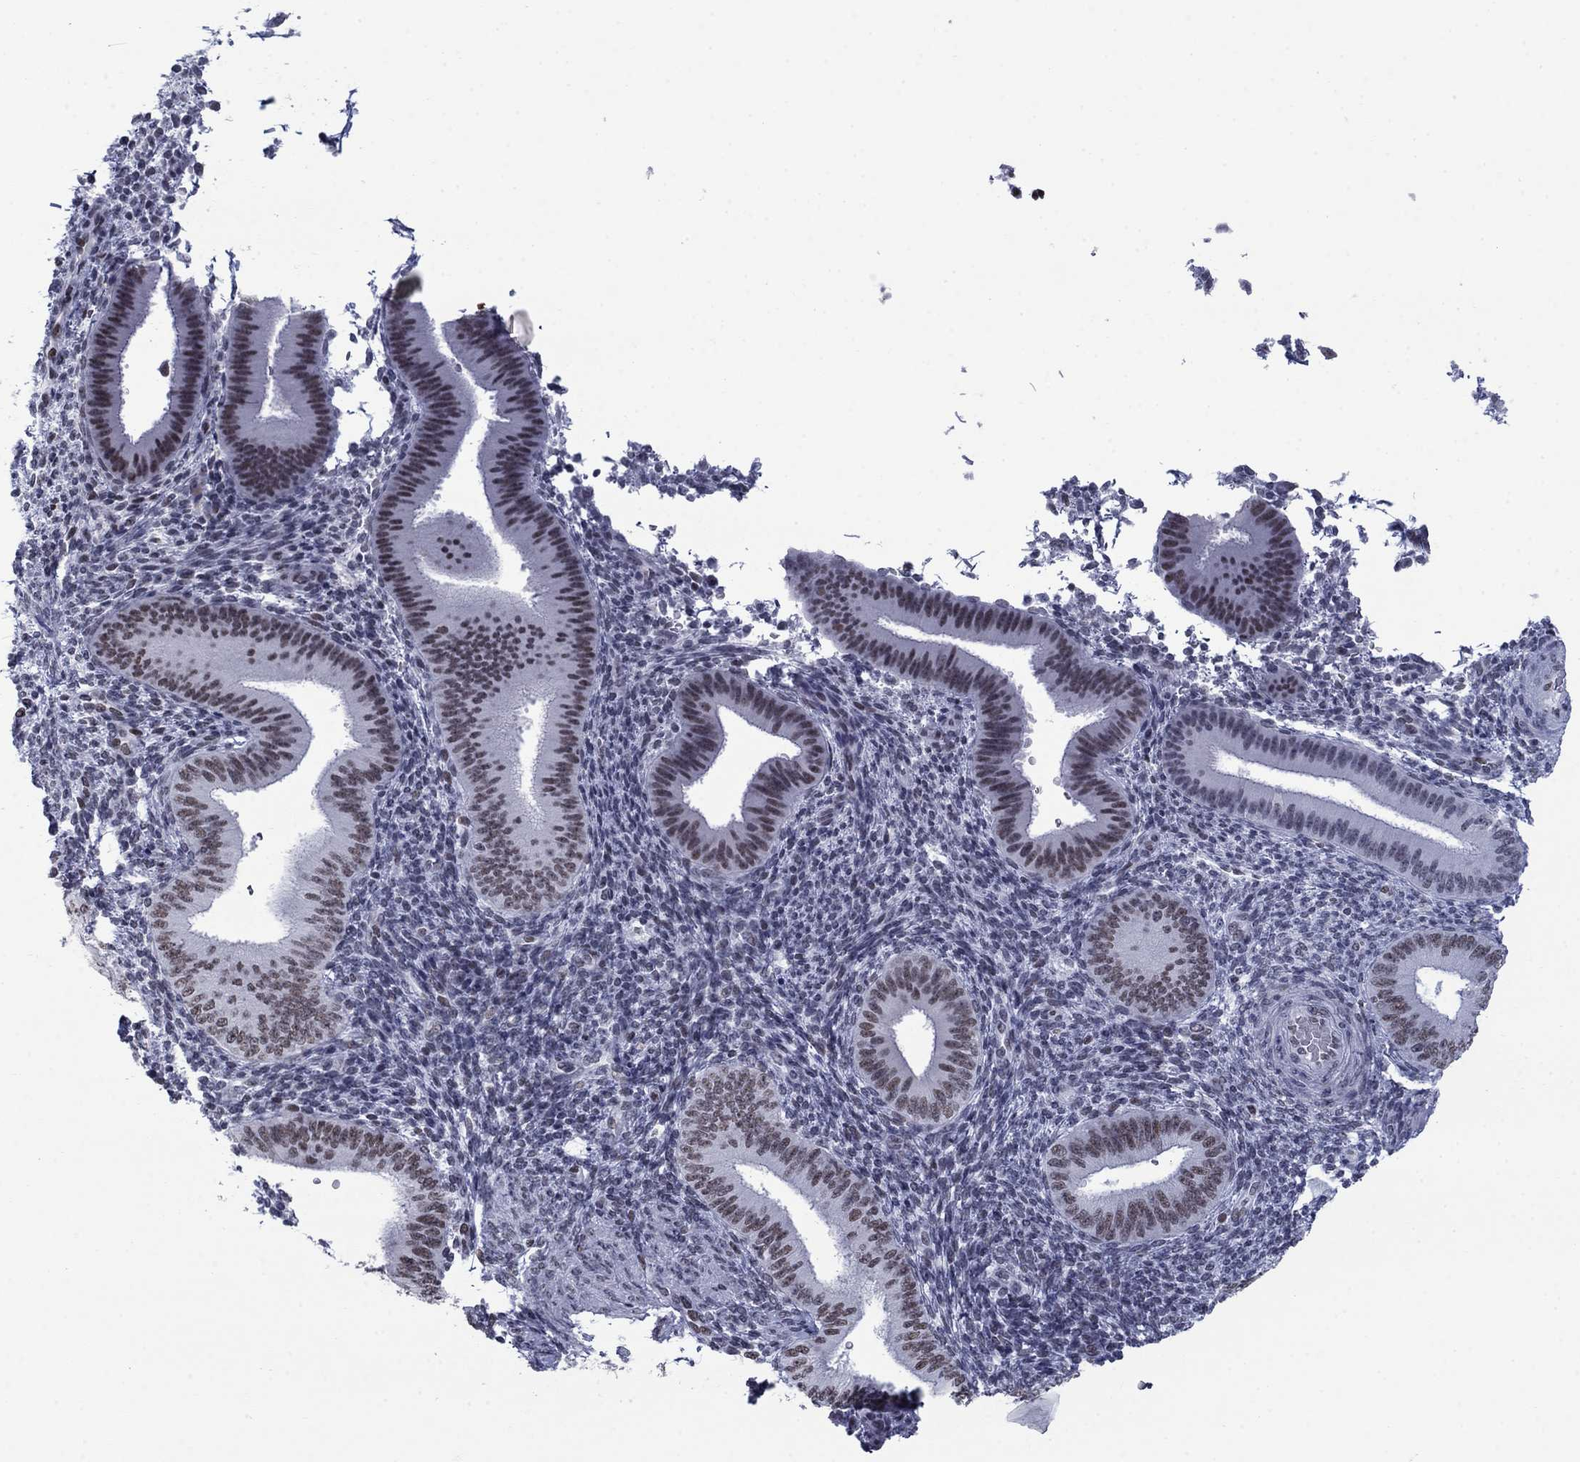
{"staining": {"intensity": "negative", "quantity": "none", "location": "none"}, "tissue": "endometrium", "cell_type": "Cells in endometrial stroma", "image_type": "normal", "snomed": [{"axis": "morphology", "description": "Normal tissue, NOS"}, {"axis": "topography", "description": "Endometrium"}], "caption": "The micrograph reveals no staining of cells in endometrial stroma in unremarkable endometrium. Nuclei are stained in blue.", "gene": "NPAS3", "patient": {"sex": "female", "age": 39}}